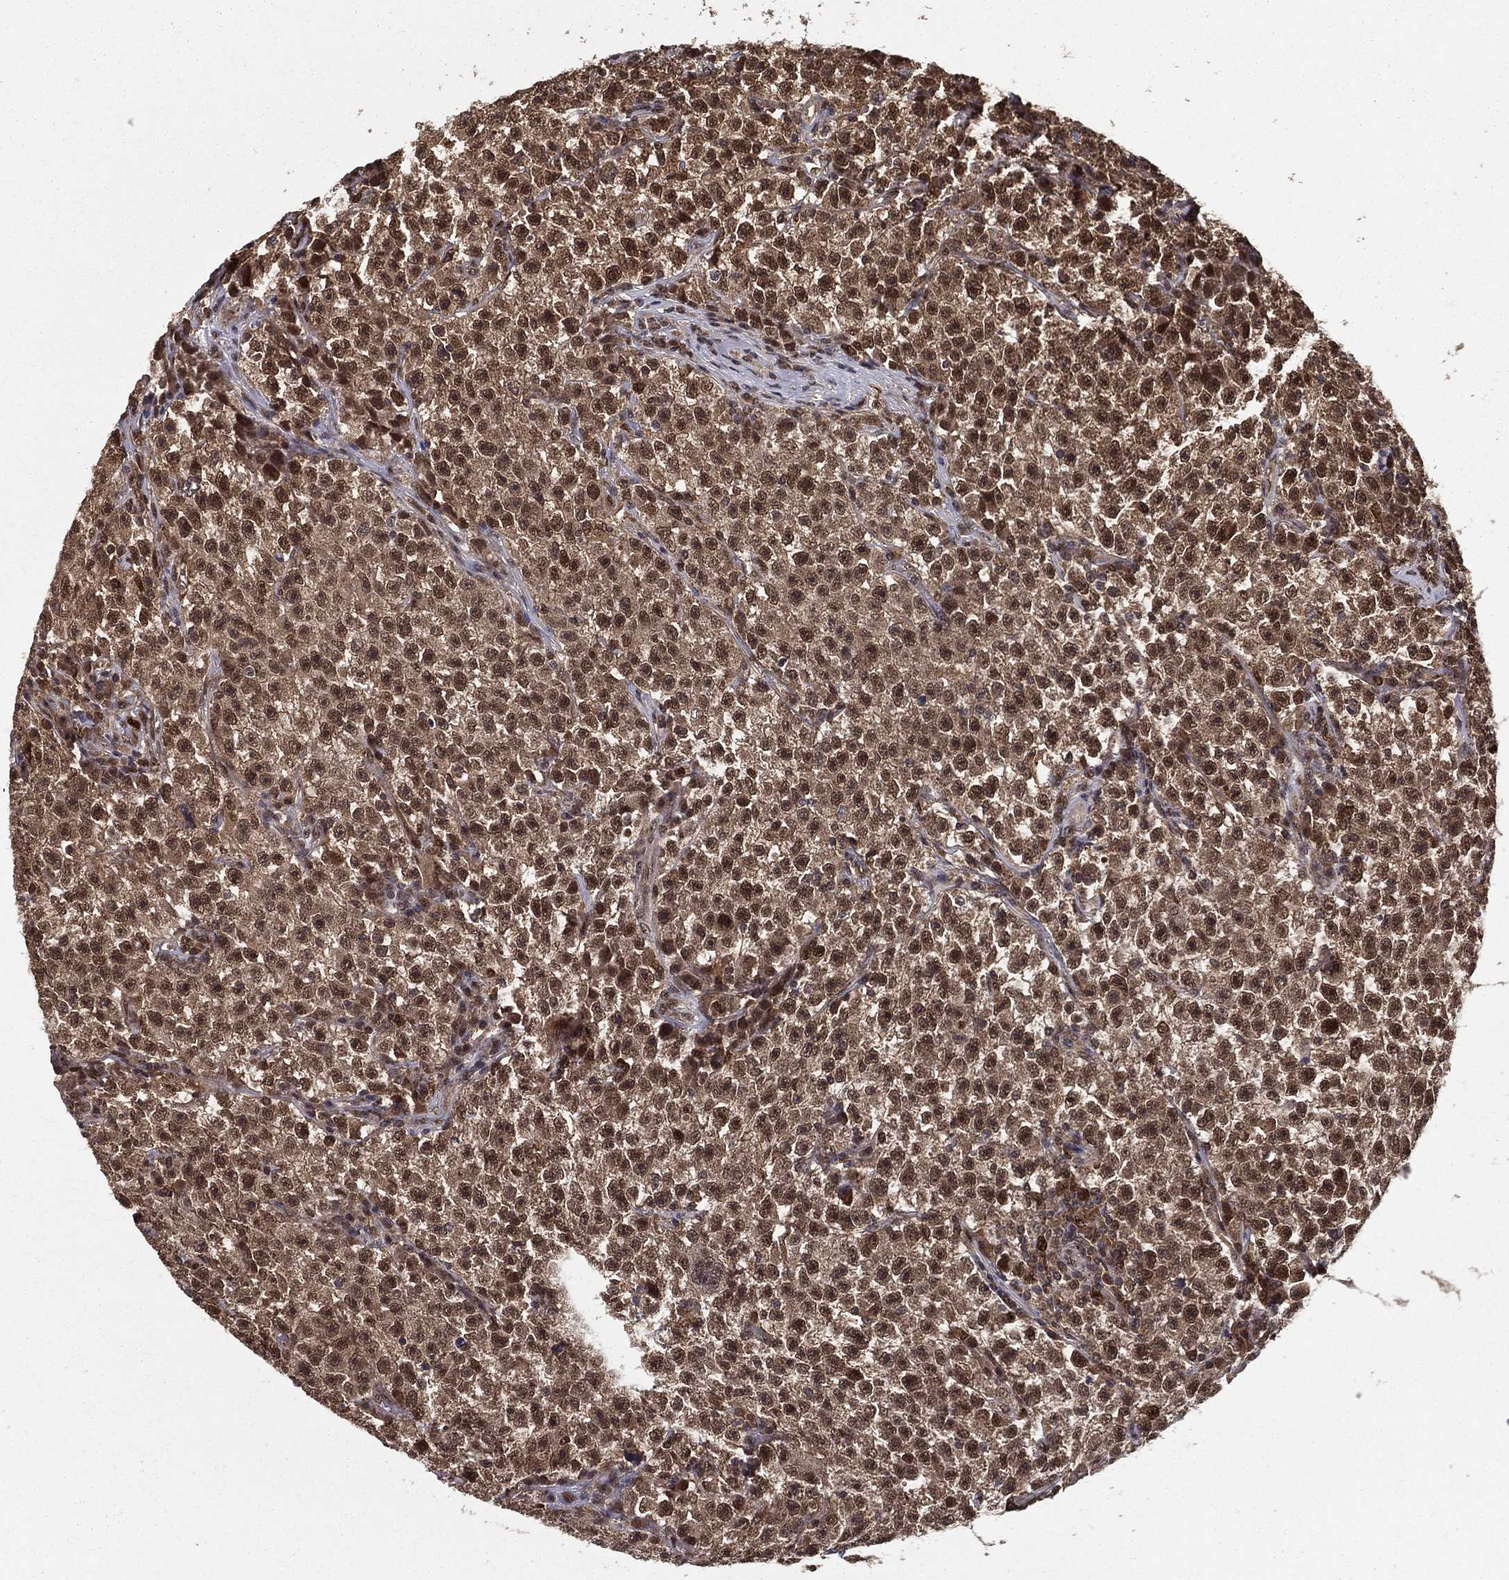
{"staining": {"intensity": "moderate", "quantity": ">75%", "location": "cytoplasmic/membranous,nuclear"}, "tissue": "testis cancer", "cell_type": "Tumor cells", "image_type": "cancer", "snomed": [{"axis": "morphology", "description": "Seminoma, NOS"}, {"axis": "topography", "description": "Testis"}], "caption": "This micrograph displays immunohistochemistry staining of human testis cancer, with medium moderate cytoplasmic/membranous and nuclear staining in approximately >75% of tumor cells.", "gene": "CARM1", "patient": {"sex": "male", "age": 22}}